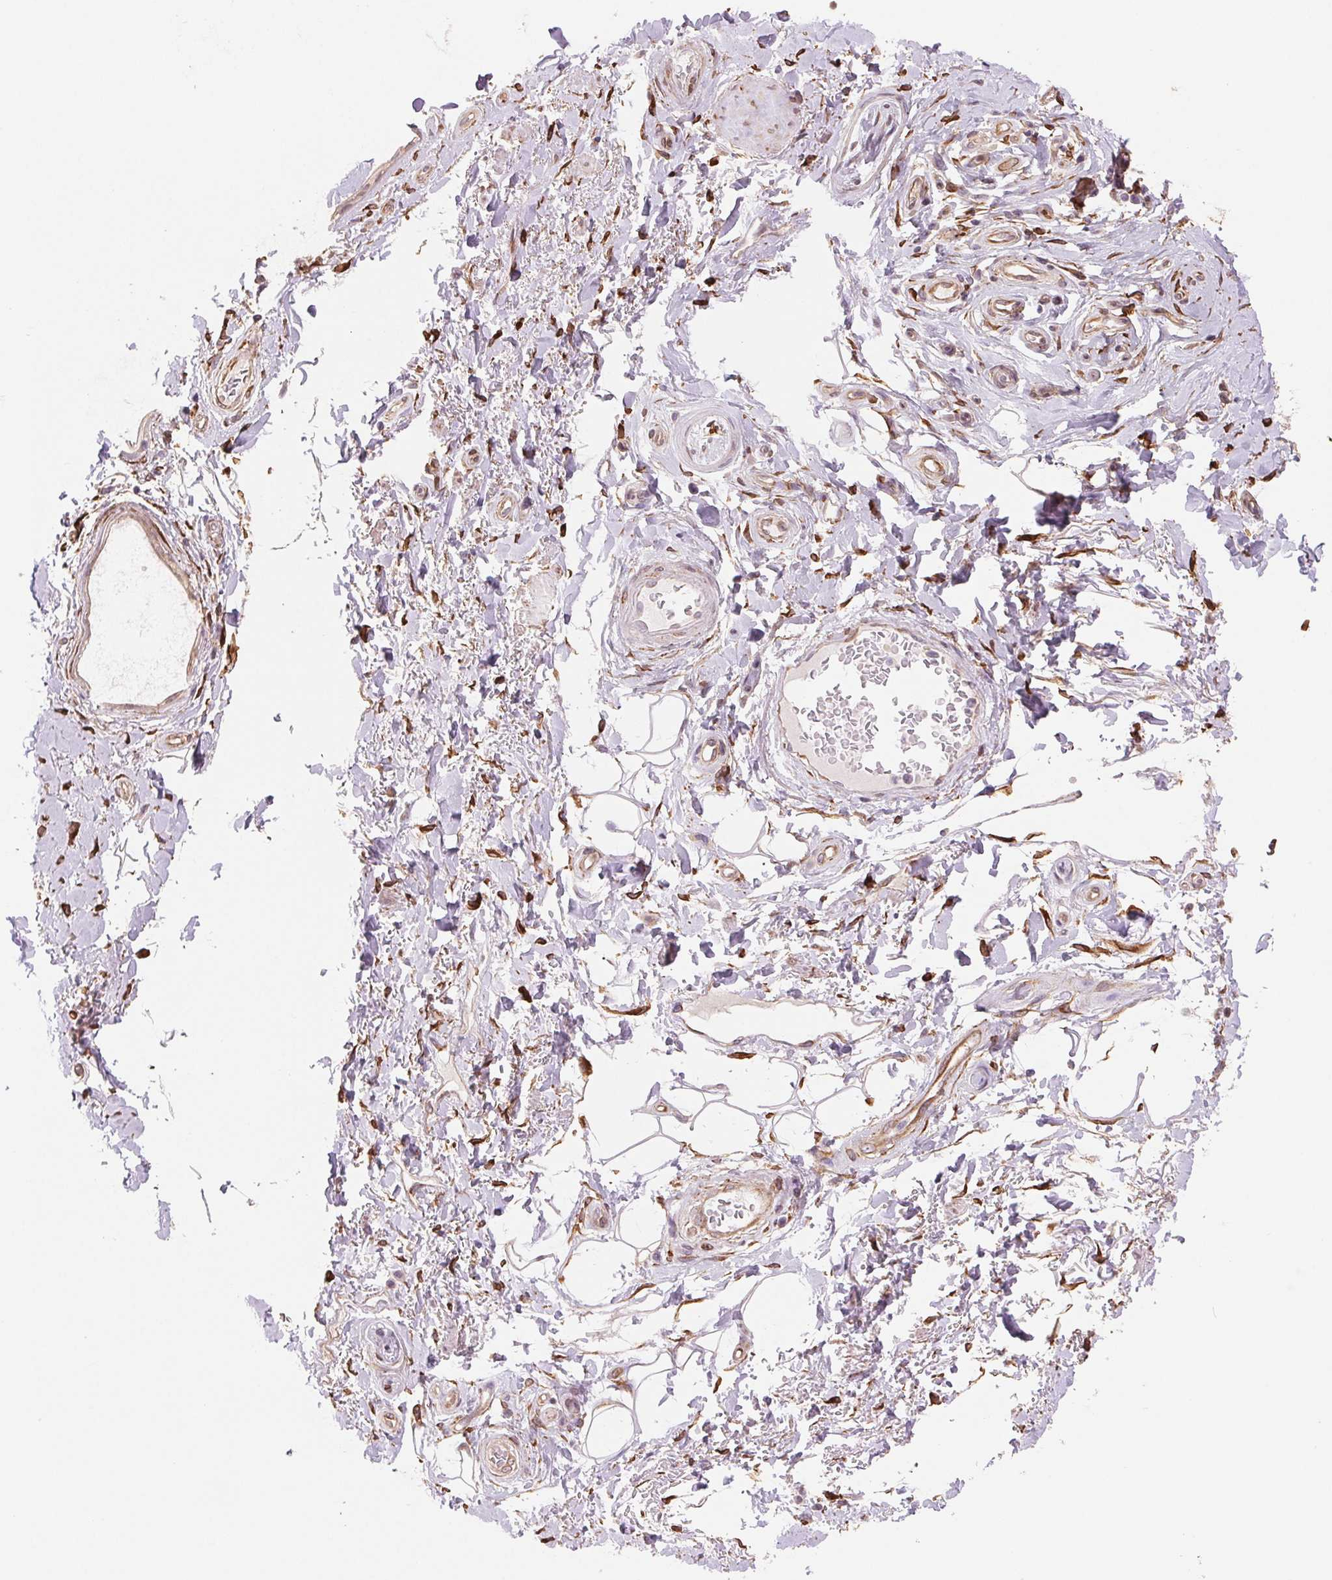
{"staining": {"intensity": "weak", "quantity": ">75%", "location": "cytoplasmic/membranous"}, "tissue": "adipose tissue", "cell_type": "Adipocytes", "image_type": "normal", "snomed": [{"axis": "morphology", "description": "Normal tissue, NOS"}, {"axis": "topography", "description": "Peripheral nerve tissue"}], "caption": "Immunohistochemistry (IHC) of normal human adipose tissue displays low levels of weak cytoplasmic/membranous positivity in about >75% of adipocytes. (DAB IHC, brown staining for protein, blue staining for nuclei).", "gene": "FKBP10", "patient": {"sex": "male", "age": 51}}